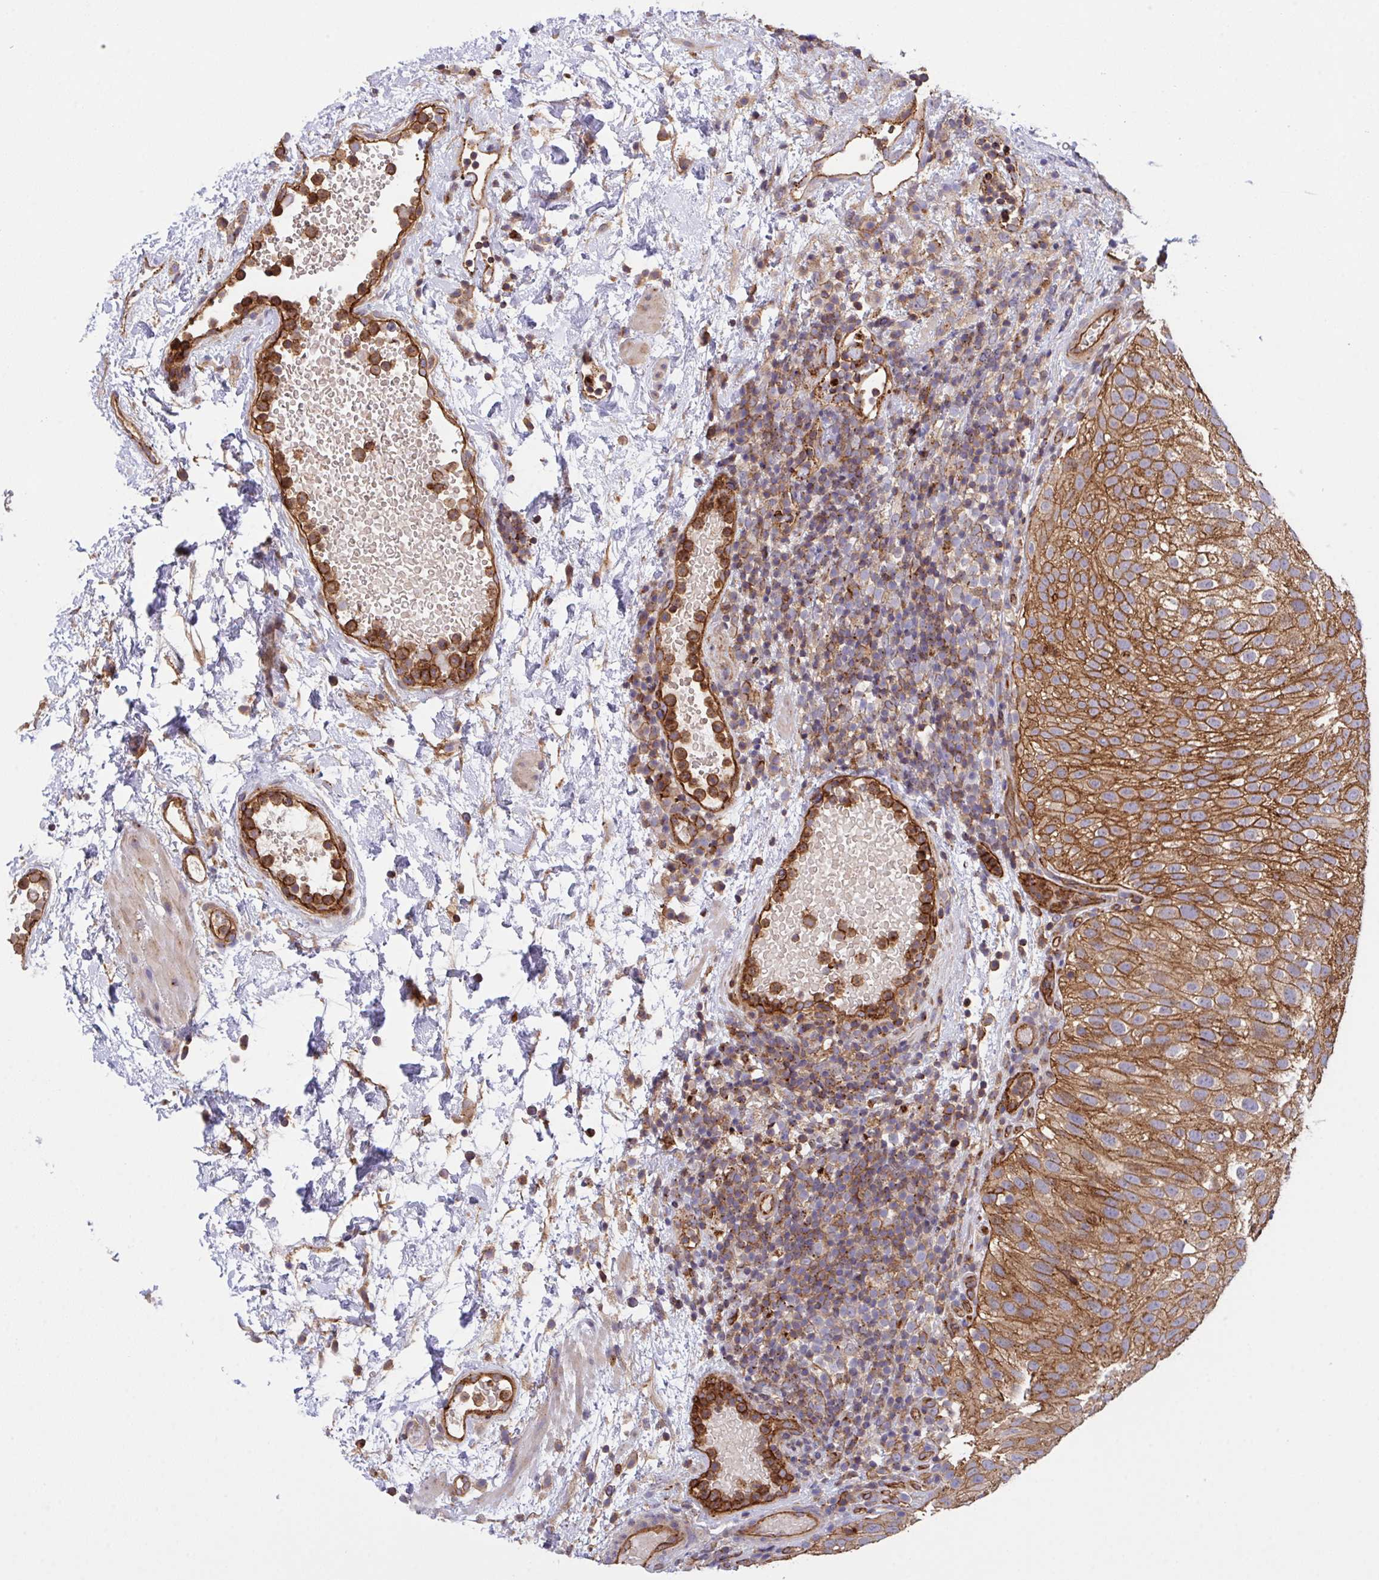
{"staining": {"intensity": "strong", "quantity": ">75%", "location": "cytoplasmic/membranous"}, "tissue": "urothelial cancer", "cell_type": "Tumor cells", "image_type": "cancer", "snomed": [{"axis": "morphology", "description": "Urothelial carcinoma, Low grade"}, {"axis": "topography", "description": "Urinary bladder"}], "caption": "Protein staining exhibits strong cytoplasmic/membranous expression in about >75% of tumor cells in low-grade urothelial carcinoma.", "gene": "C4orf36", "patient": {"sex": "male", "age": 78}}